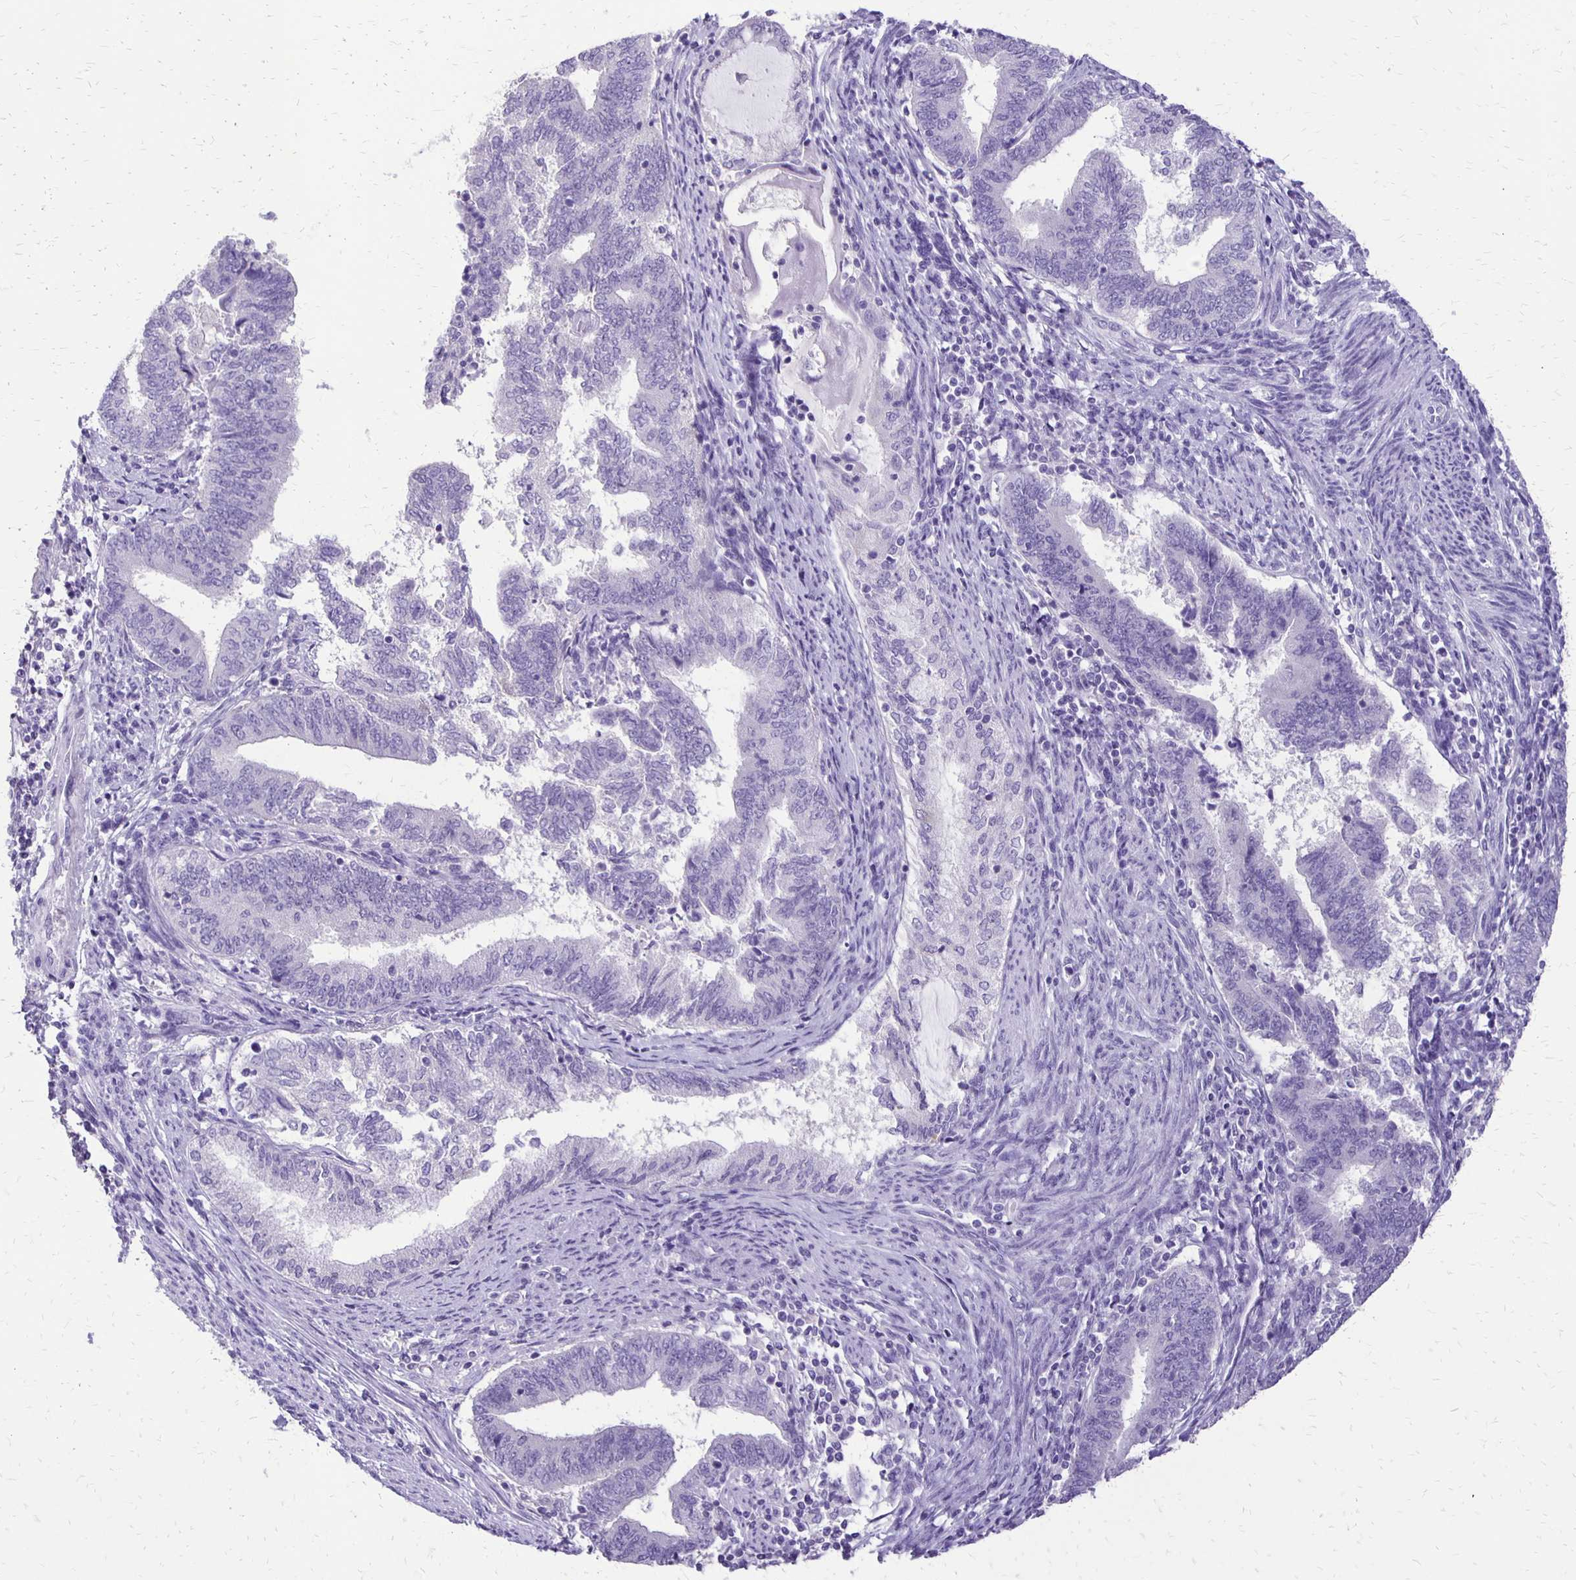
{"staining": {"intensity": "negative", "quantity": "none", "location": "none"}, "tissue": "endometrial cancer", "cell_type": "Tumor cells", "image_type": "cancer", "snomed": [{"axis": "morphology", "description": "Adenocarcinoma, NOS"}, {"axis": "topography", "description": "Endometrium"}], "caption": "Tumor cells are negative for protein expression in human endometrial adenocarcinoma. Nuclei are stained in blue.", "gene": "ANKRD45", "patient": {"sex": "female", "age": 65}}